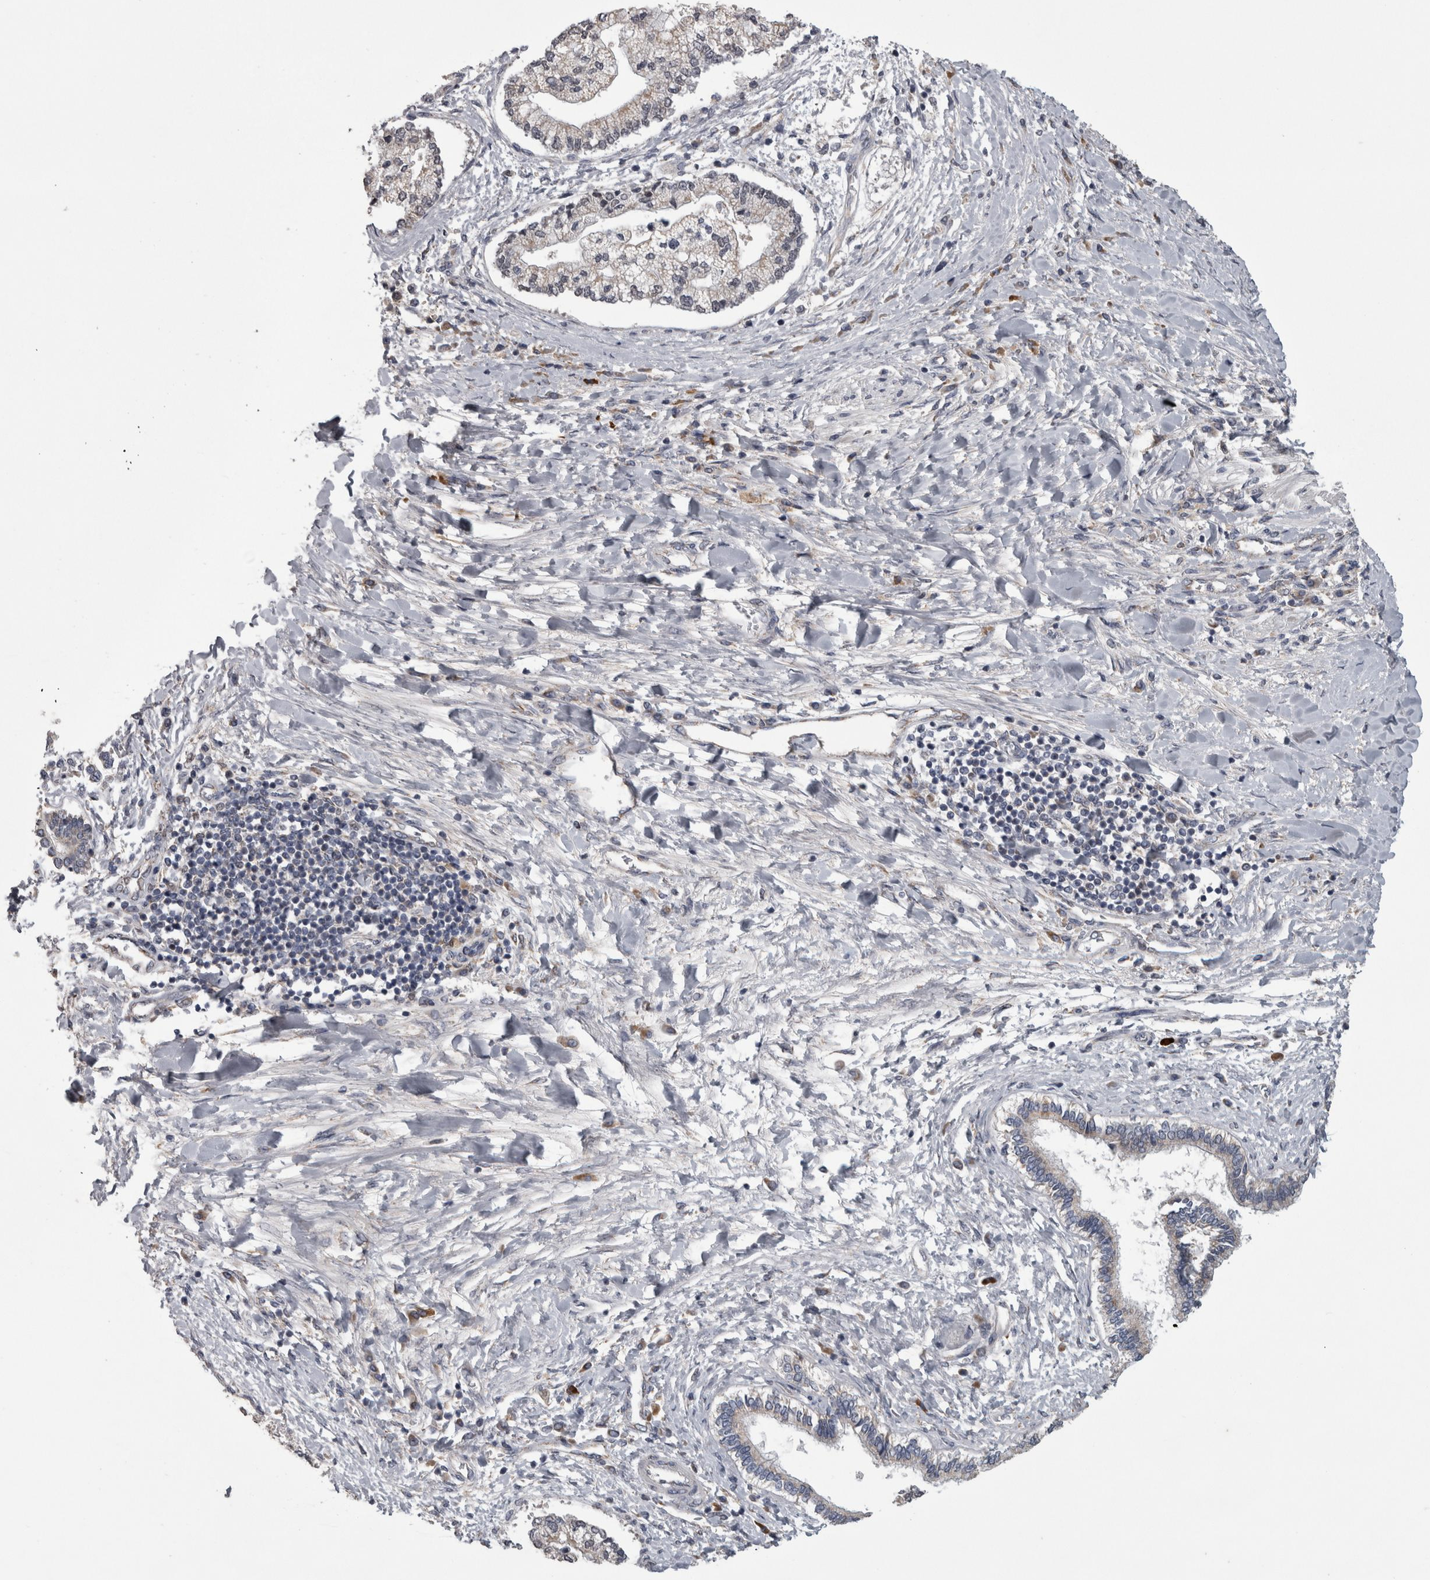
{"staining": {"intensity": "moderate", "quantity": "<25%", "location": "cytoplasmic/membranous"}, "tissue": "liver cancer", "cell_type": "Tumor cells", "image_type": "cancer", "snomed": [{"axis": "morphology", "description": "Cholangiocarcinoma"}, {"axis": "topography", "description": "Liver"}], "caption": "High-magnification brightfield microscopy of cholangiocarcinoma (liver) stained with DAB (3,3'-diaminobenzidine) (brown) and counterstained with hematoxylin (blue). tumor cells exhibit moderate cytoplasmic/membranous positivity is appreciated in about<25% of cells.", "gene": "DBT", "patient": {"sex": "male", "age": 50}}